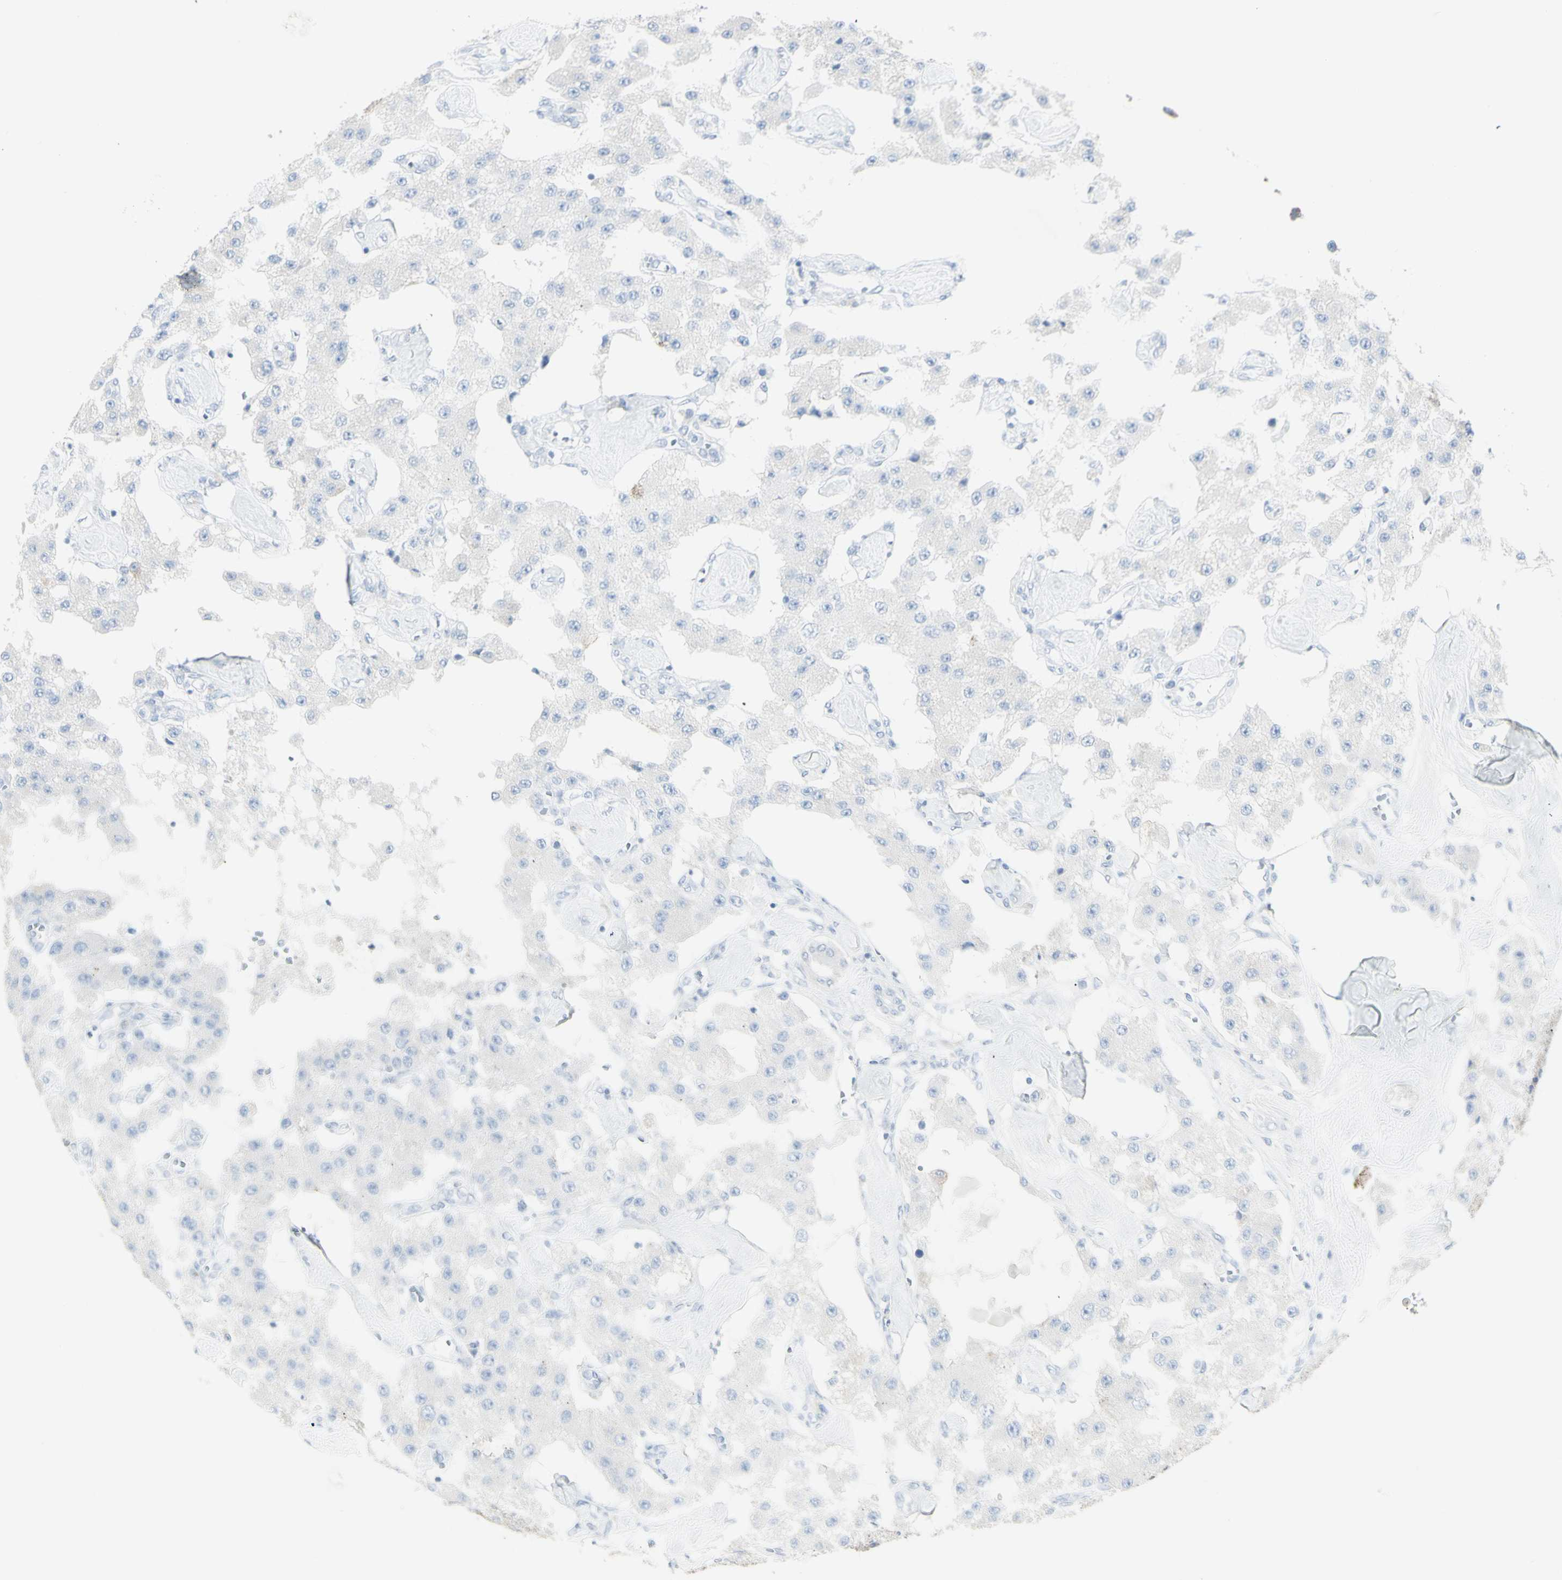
{"staining": {"intensity": "negative", "quantity": "none", "location": "none"}, "tissue": "carcinoid", "cell_type": "Tumor cells", "image_type": "cancer", "snomed": [{"axis": "morphology", "description": "Carcinoid, malignant, NOS"}, {"axis": "topography", "description": "Pancreas"}], "caption": "A micrograph of malignant carcinoid stained for a protein demonstrates no brown staining in tumor cells. The staining was performed using DAB to visualize the protein expression in brown, while the nuclei were stained in blue with hematoxylin (Magnification: 20x).", "gene": "ENSG00000198211", "patient": {"sex": "male", "age": 41}}